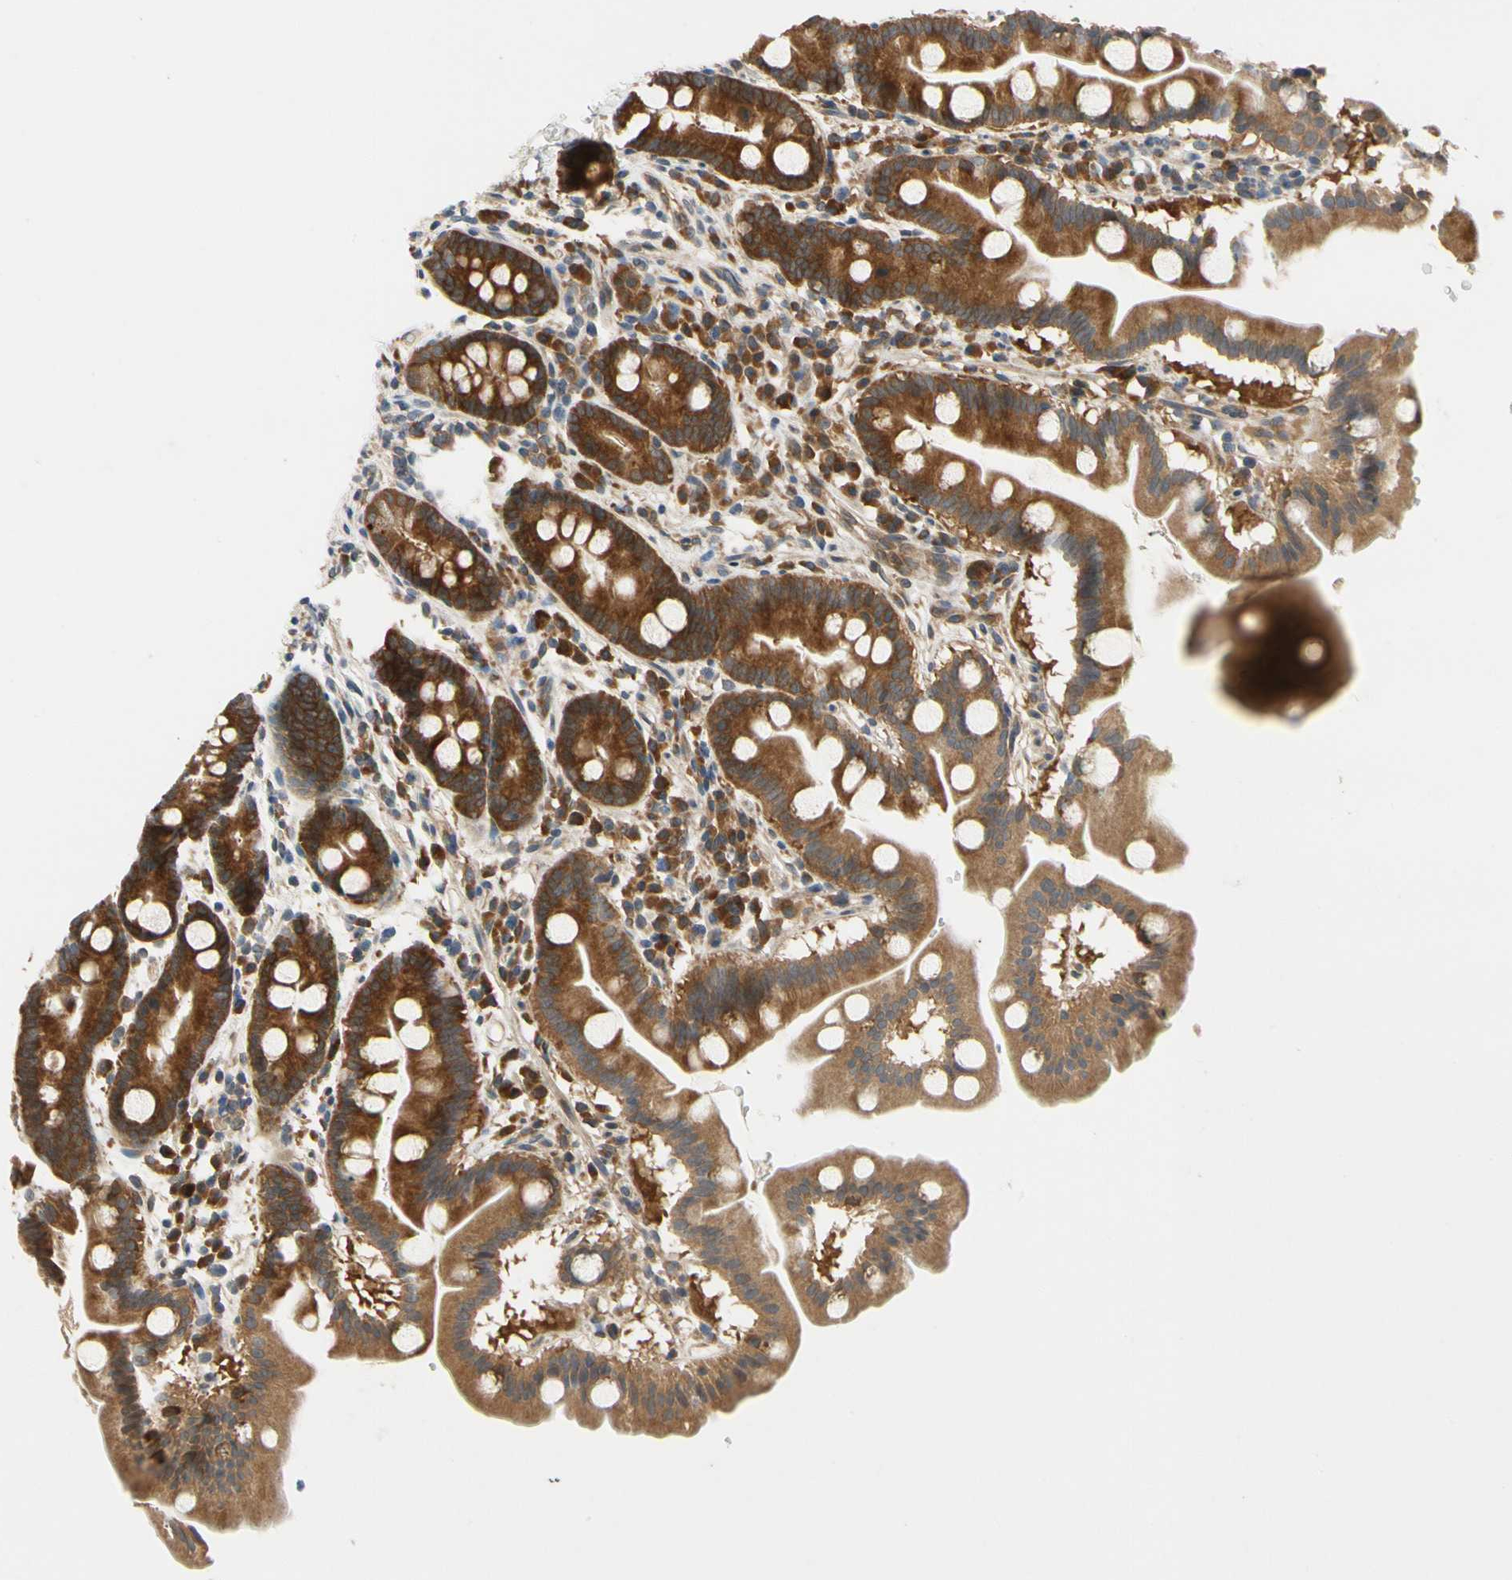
{"staining": {"intensity": "strong", "quantity": ">75%", "location": "cytoplasmic/membranous"}, "tissue": "duodenum", "cell_type": "Glandular cells", "image_type": "normal", "snomed": [{"axis": "morphology", "description": "Normal tissue, NOS"}, {"axis": "topography", "description": "Duodenum"}], "caption": "Duodenum was stained to show a protein in brown. There is high levels of strong cytoplasmic/membranous expression in approximately >75% of glandular cells. The staining is performed using DAB brown chromogen to label protein expression. The nuclei are counter-stained blue using hematoxylin.", "gene": "TDRP", "patient": {"sex": "male", "age": 50}}